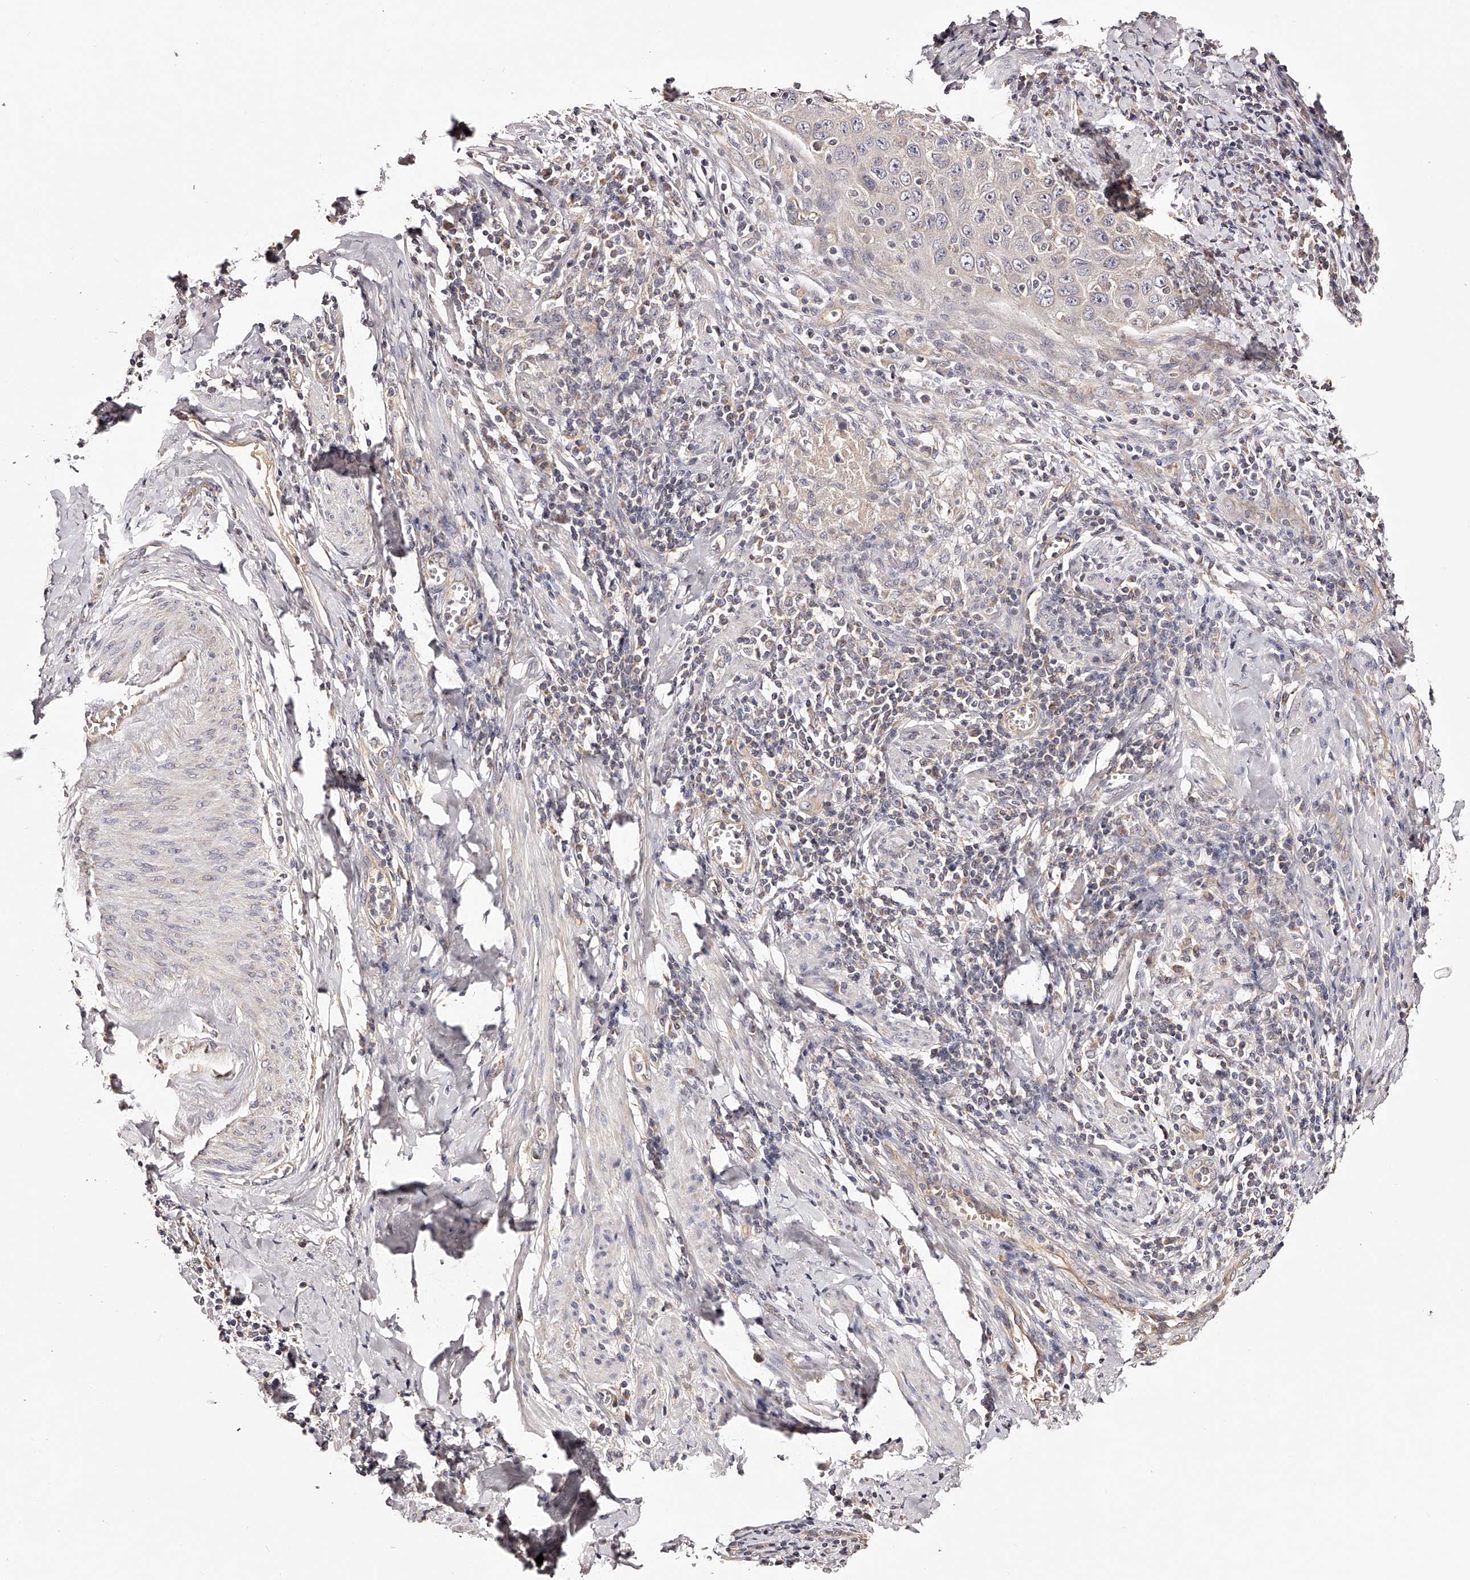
{"staining": {"intensity": "negative", "quantity": "none", "location": "none"}, "tissue": "cervical cancer", "cell_type": "Tumor cells", "image_type": "cancer", "snomed": [{"axis": "morphology", "description": "Squamous cell carcinoma, NOS"}, {"axis": "topography", "description": "Cervix"}], "caption": "This is an immunohistochemistry histopathology image of squamous cell carcinoma (cervical). There is no positivity in tumor cells.", "gene": "USP21", "patient": {"sex": "female", "age": 53}}